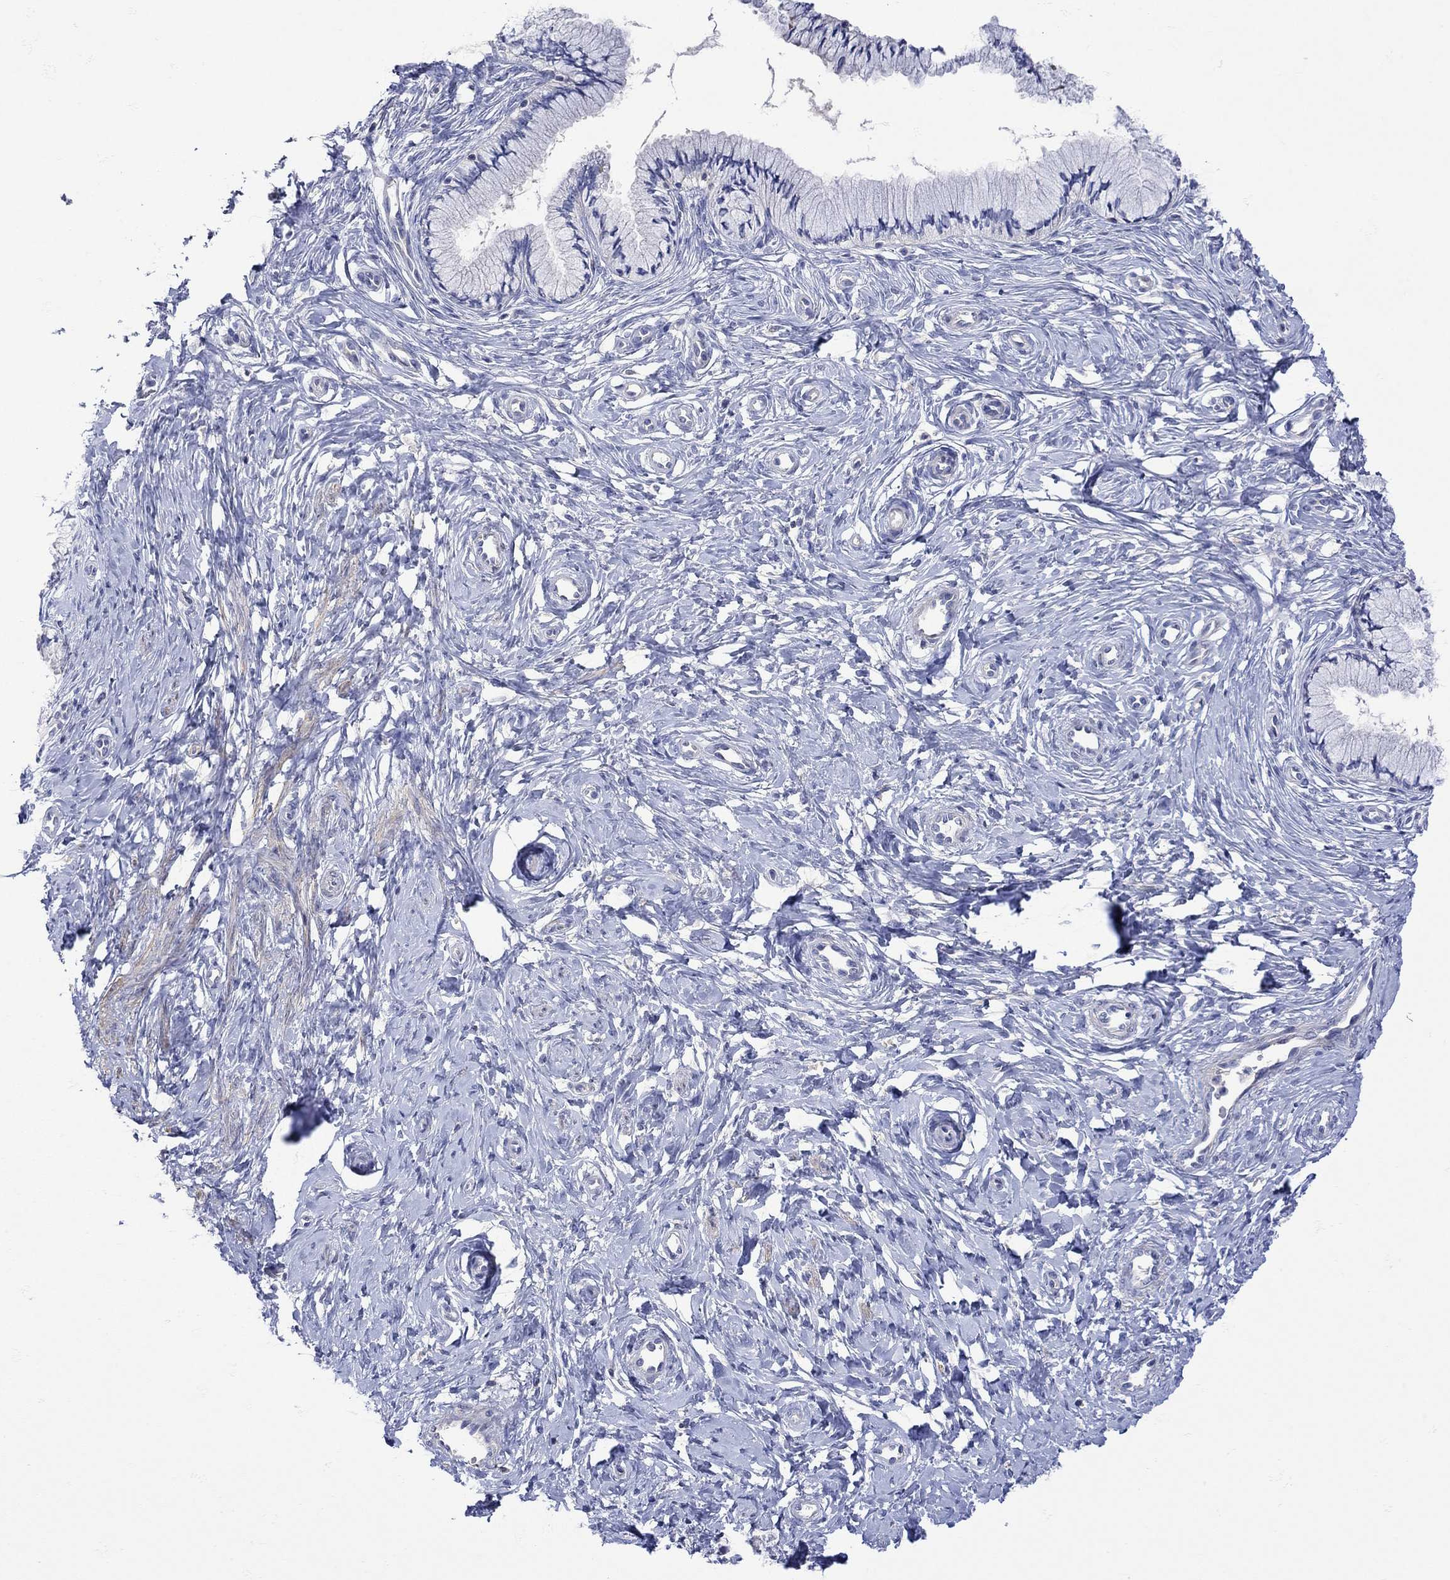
{"staining": {"intensity": "negative", "quantity": "none", "location": "none"}, "tissue": "cervix", "cell_type": "Glandular cells", "image_type": "normal", "snomed": [{"axis": "morphology", "description": "Normal tissue, NOS"}, {"axis": "topography", "description": "Cervix"}], "caption": "Cervix stained for a protein using immunohistochemistry (IHC) reveals no positivity glandular cells.", "gene": "MSI1", "patient": {"sex": "female", "age": 37}}